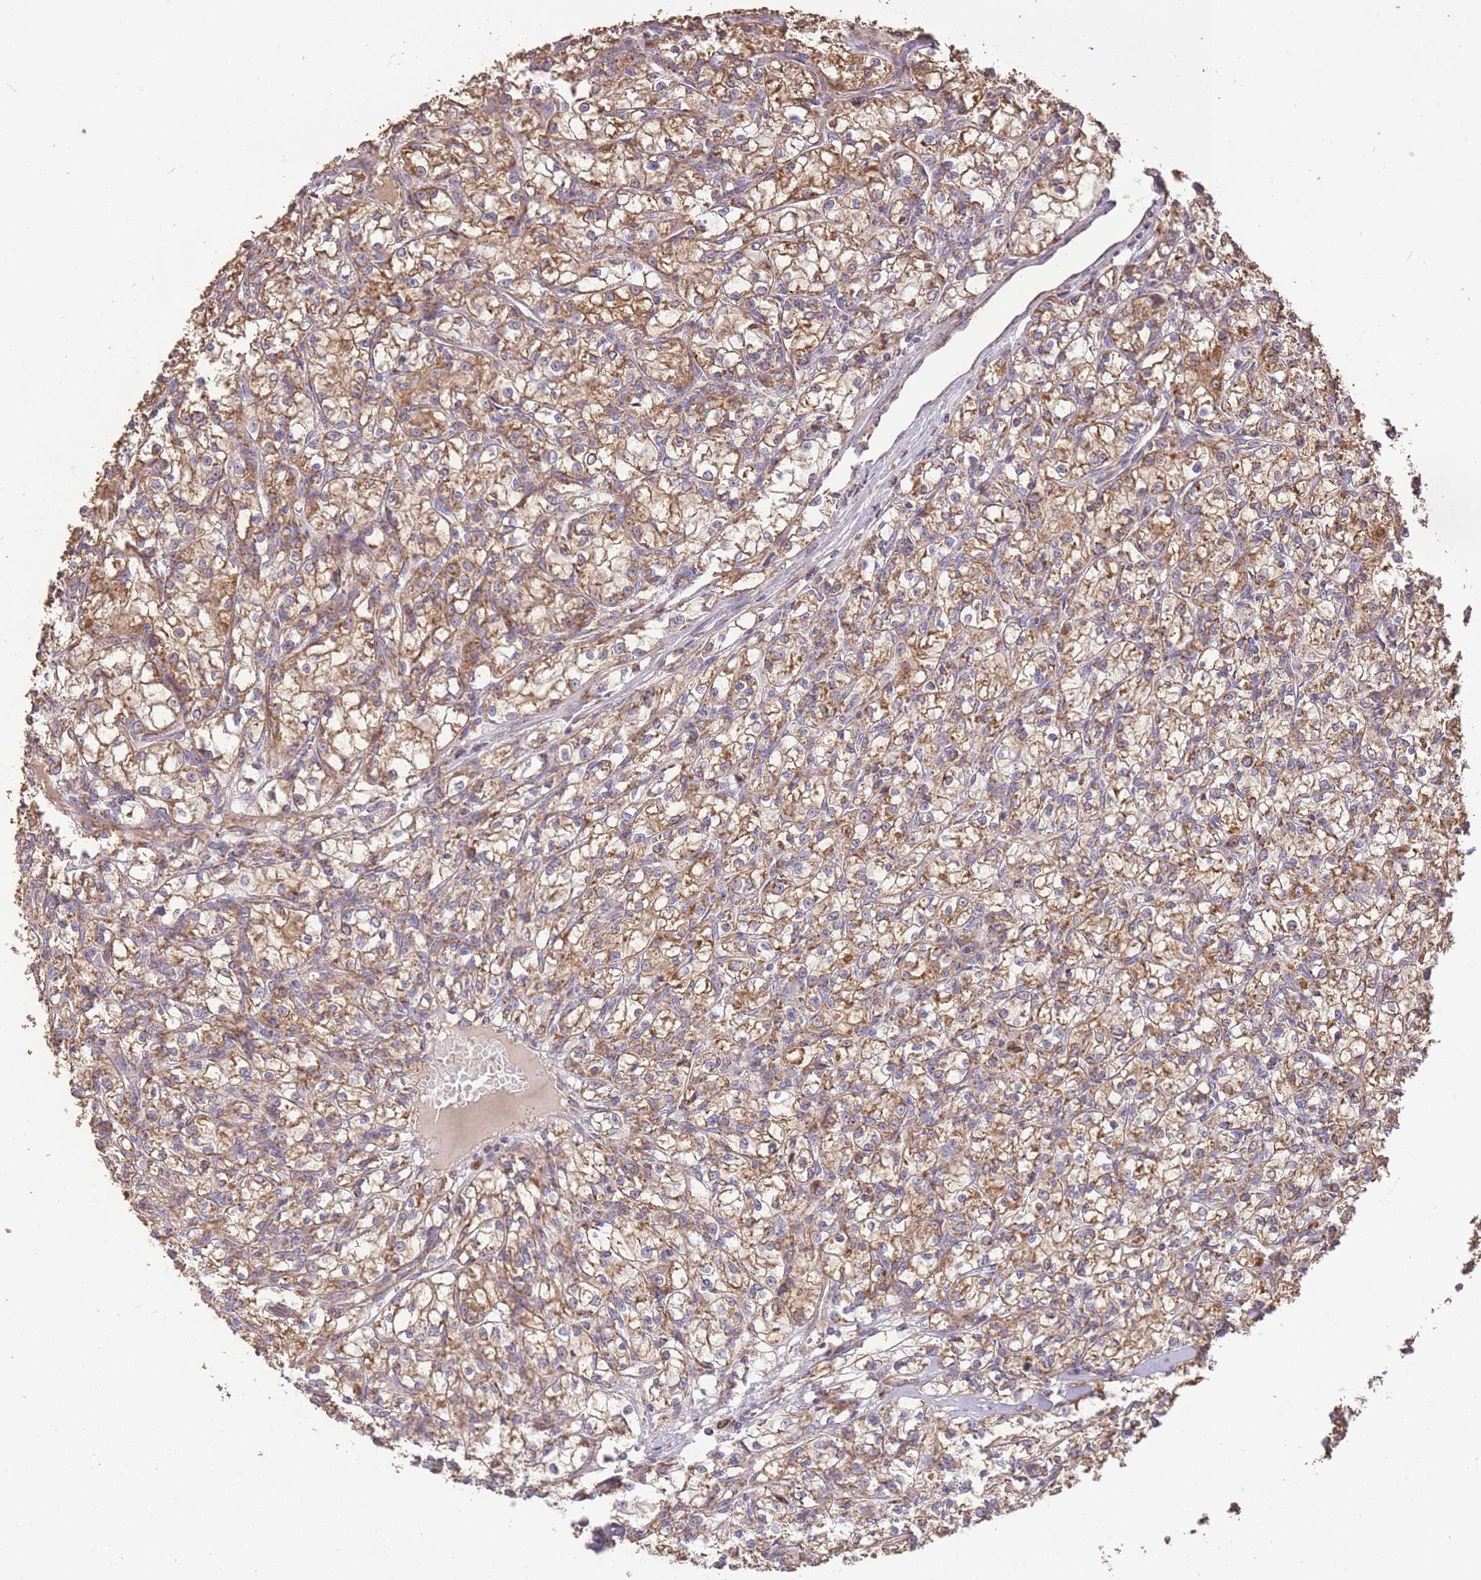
{"staining": {"intensity": "moderate", "quantity": ">75%", "location": "cytoplasmic/membranous"}, "tissue": "renal cancer", "cell_type": "Tumor cells", "image_type": "cancer", "snomed": [{"axis": "morphology", "description": "Adenocarcinoma, NOS"}, {"axis": "topography", "description": "Kidney"}], "caption": "About >75% of tumor cells in human renal cancer (adenocarcinoma) reveal moderate cytoplasmic/membranous protein positivity as visualized by brown immunohistochemical staining.", "gene": "PREP", "patient": {"sex": "female", "age": 59}}